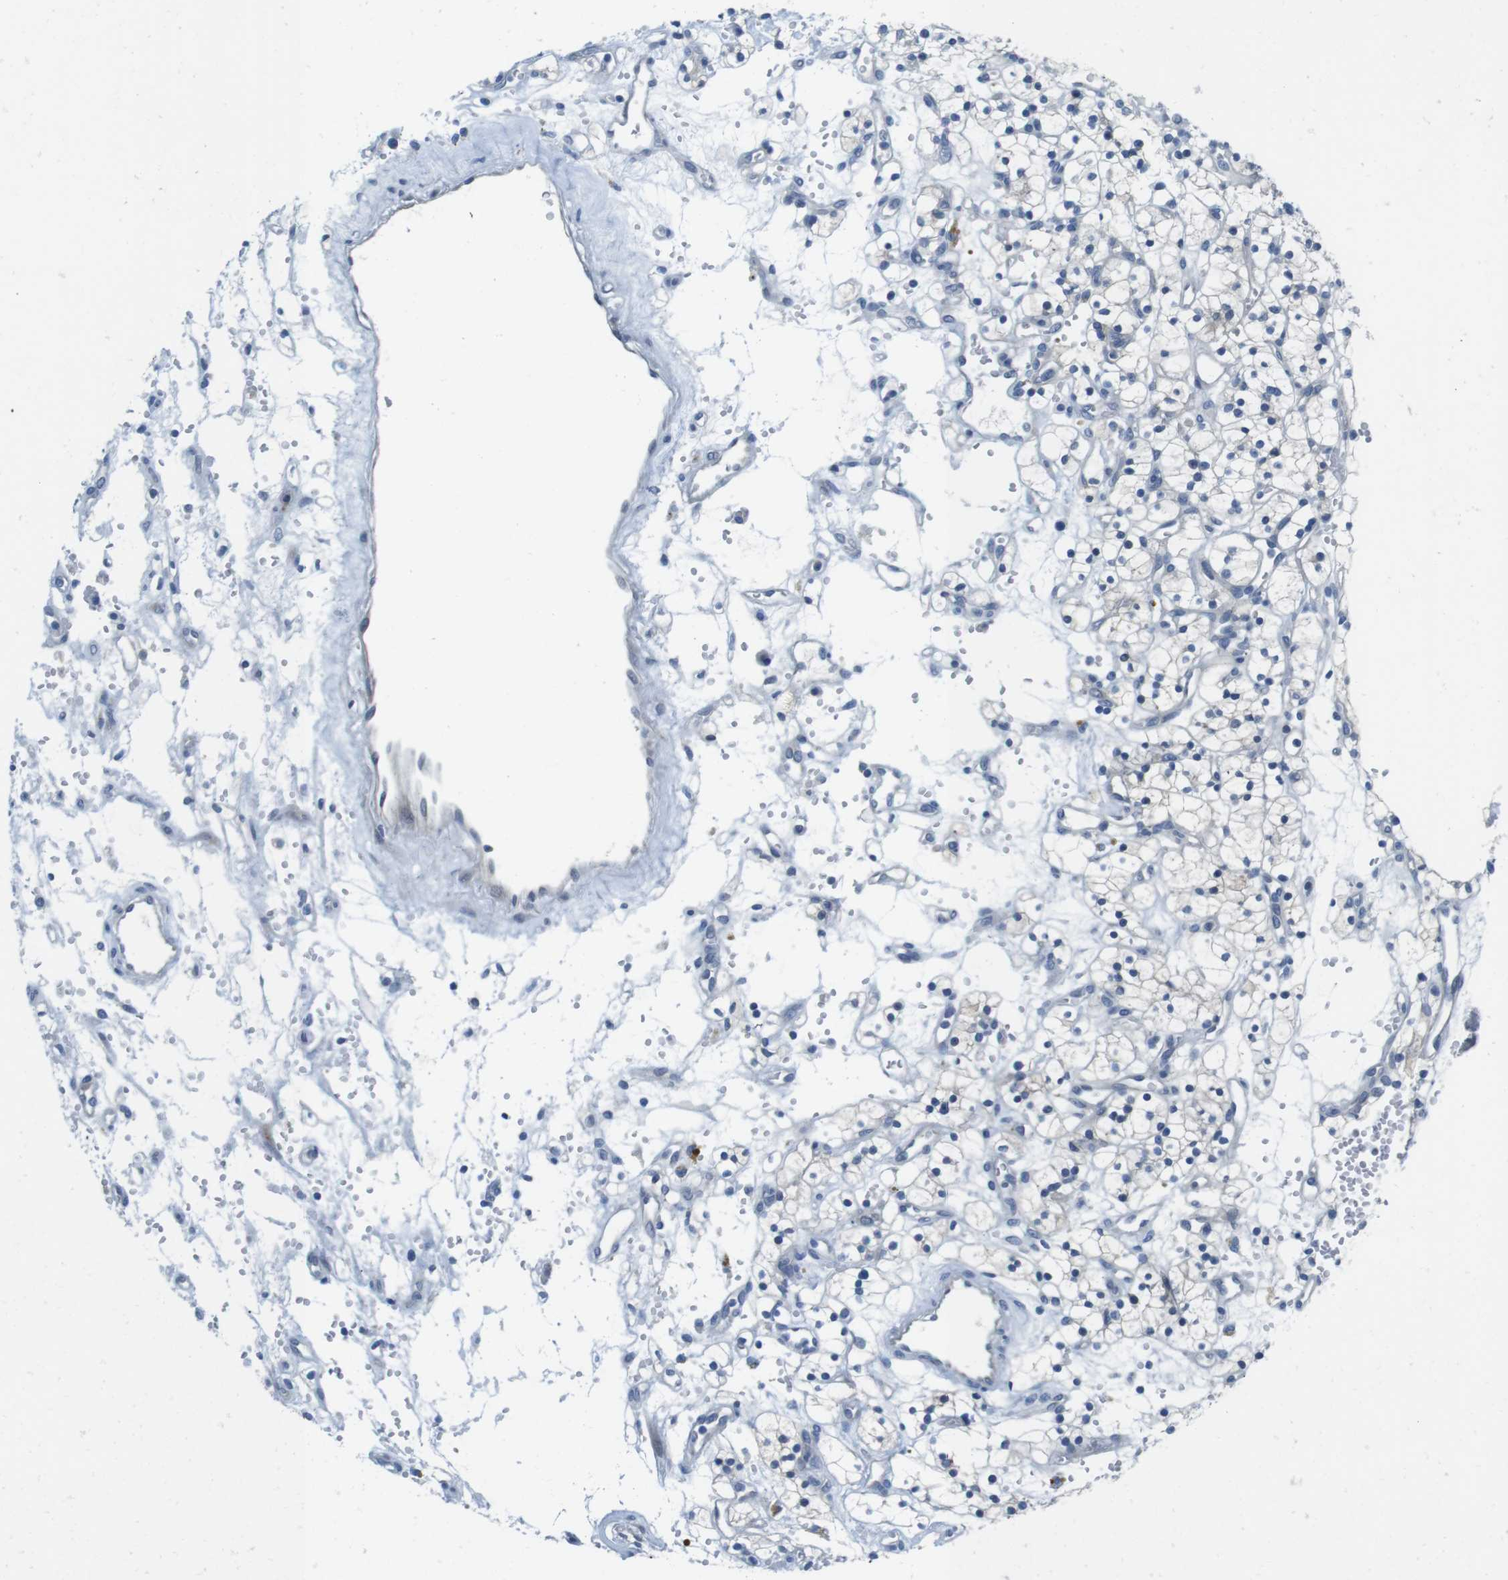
{"staining": {"intensity": "negative", "quantity": "none", "location": "none"}, "tissue": "renal cancer", "cell_type": "Tumor cells", "image_type": "cancer", "snomed": [{"axis": "morphology", "description": "Adenocarcinoma, NOS"}, {"axis": "topography", "description": "Kidney"}], "caption": "Tumor cells are negative for protein expression in human renal adenocarcinoma.", "gene": "CASP2", "patient": {"sex": "female", "age": 57}}